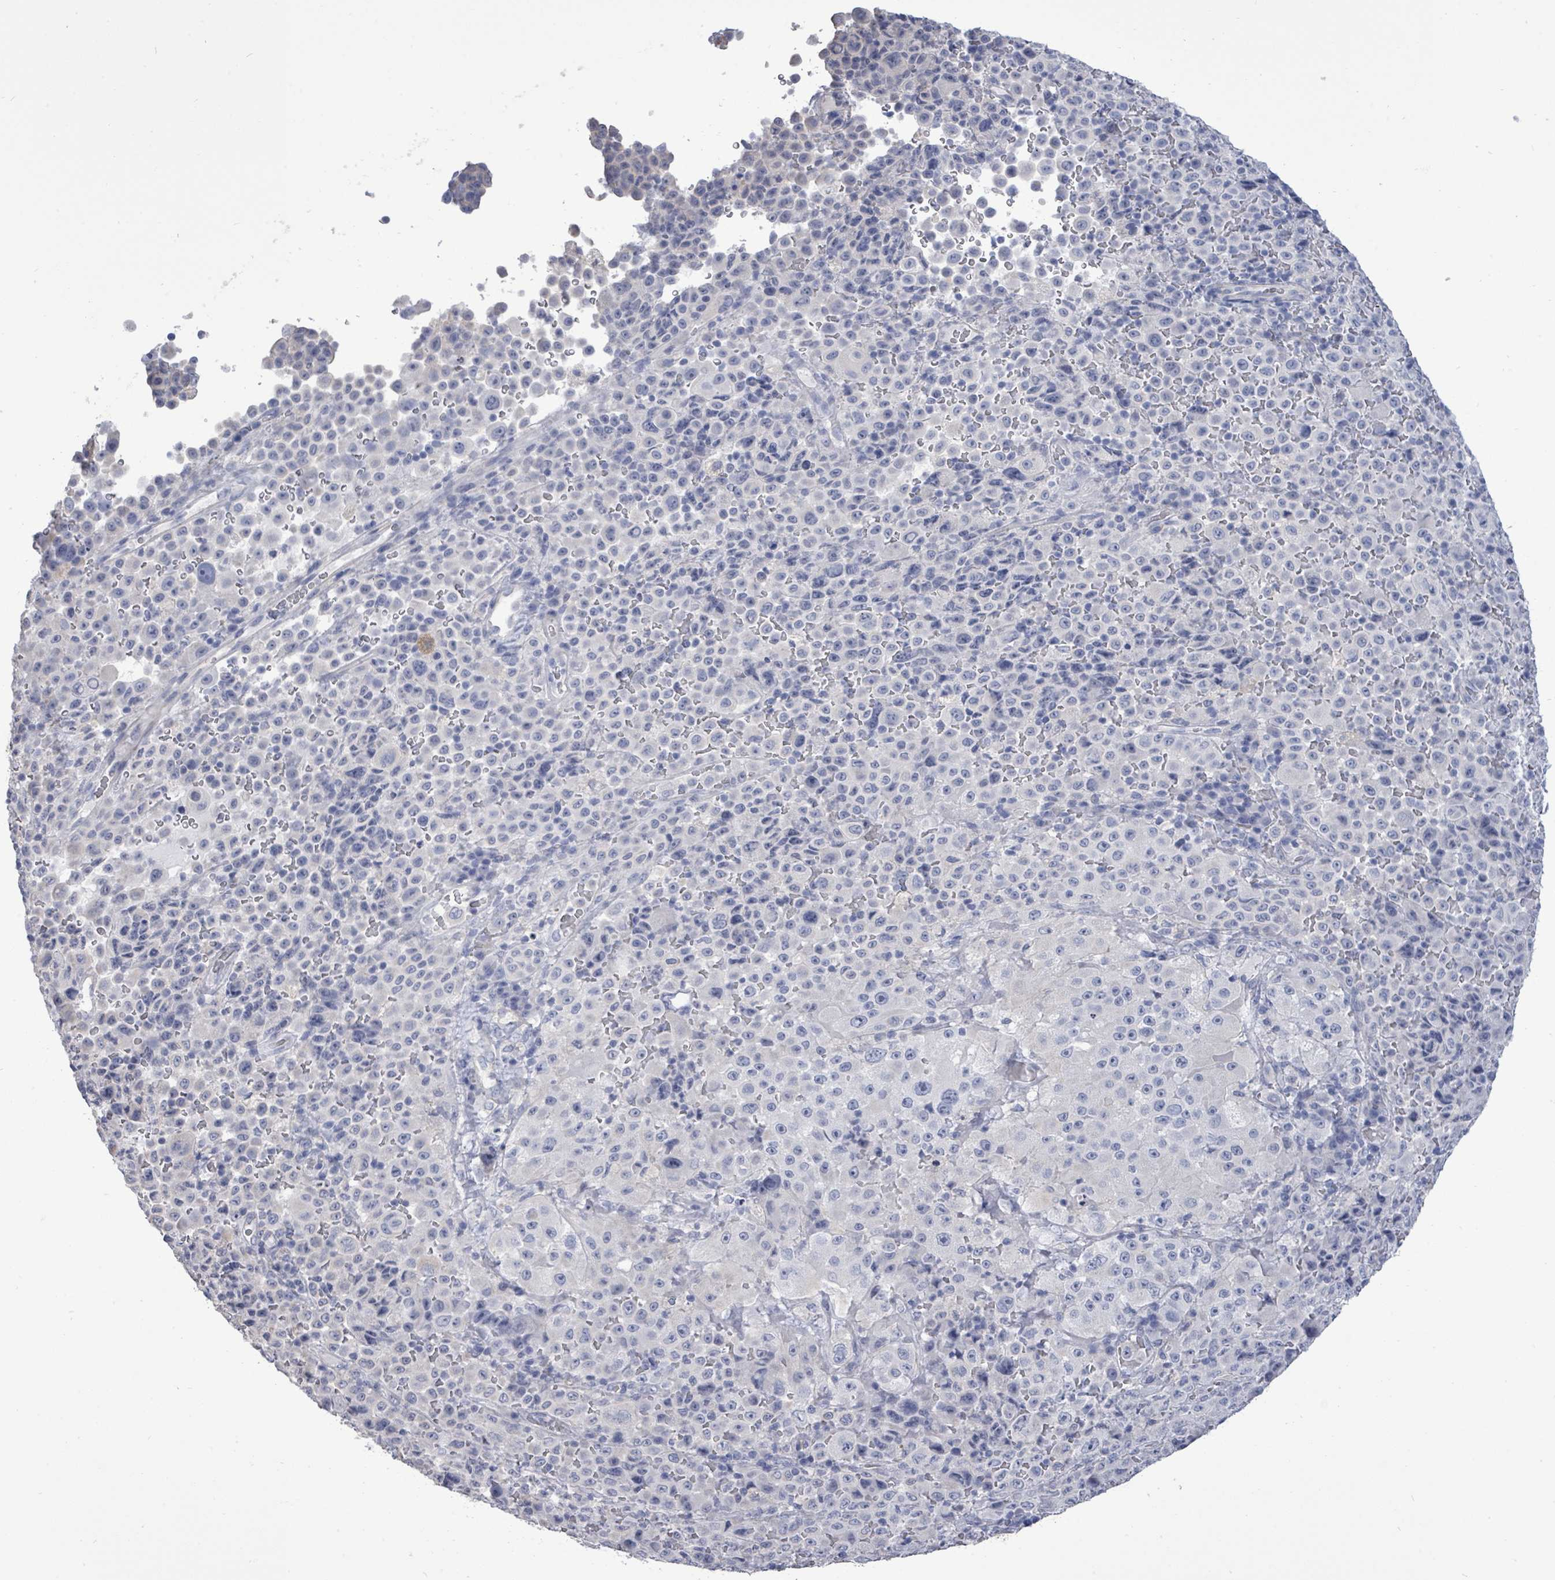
{"staining": {"intensity": "negative", "quantity": "none", "location": "none"}, "tissue": "melanoma", "cell_type": "Tumor cells", "image_type": "cancer", "snomed": [{"axis": "morphology", "description": "Malignant melanoma, Metastatic site"}, {"axis": "topography", "description": "Lymph node"}], "caption": "A micrograph of human melanoma is negative for staining in tumor cells. Brightfield microscopy of immunohistochemistry stained with DAB (3,3'-diaminobenzidine) (brown) and hematoxylin (blue), captured at high magnification.", "gene": "CT45A5", "patient": {"sex": "male", "age": 62}}